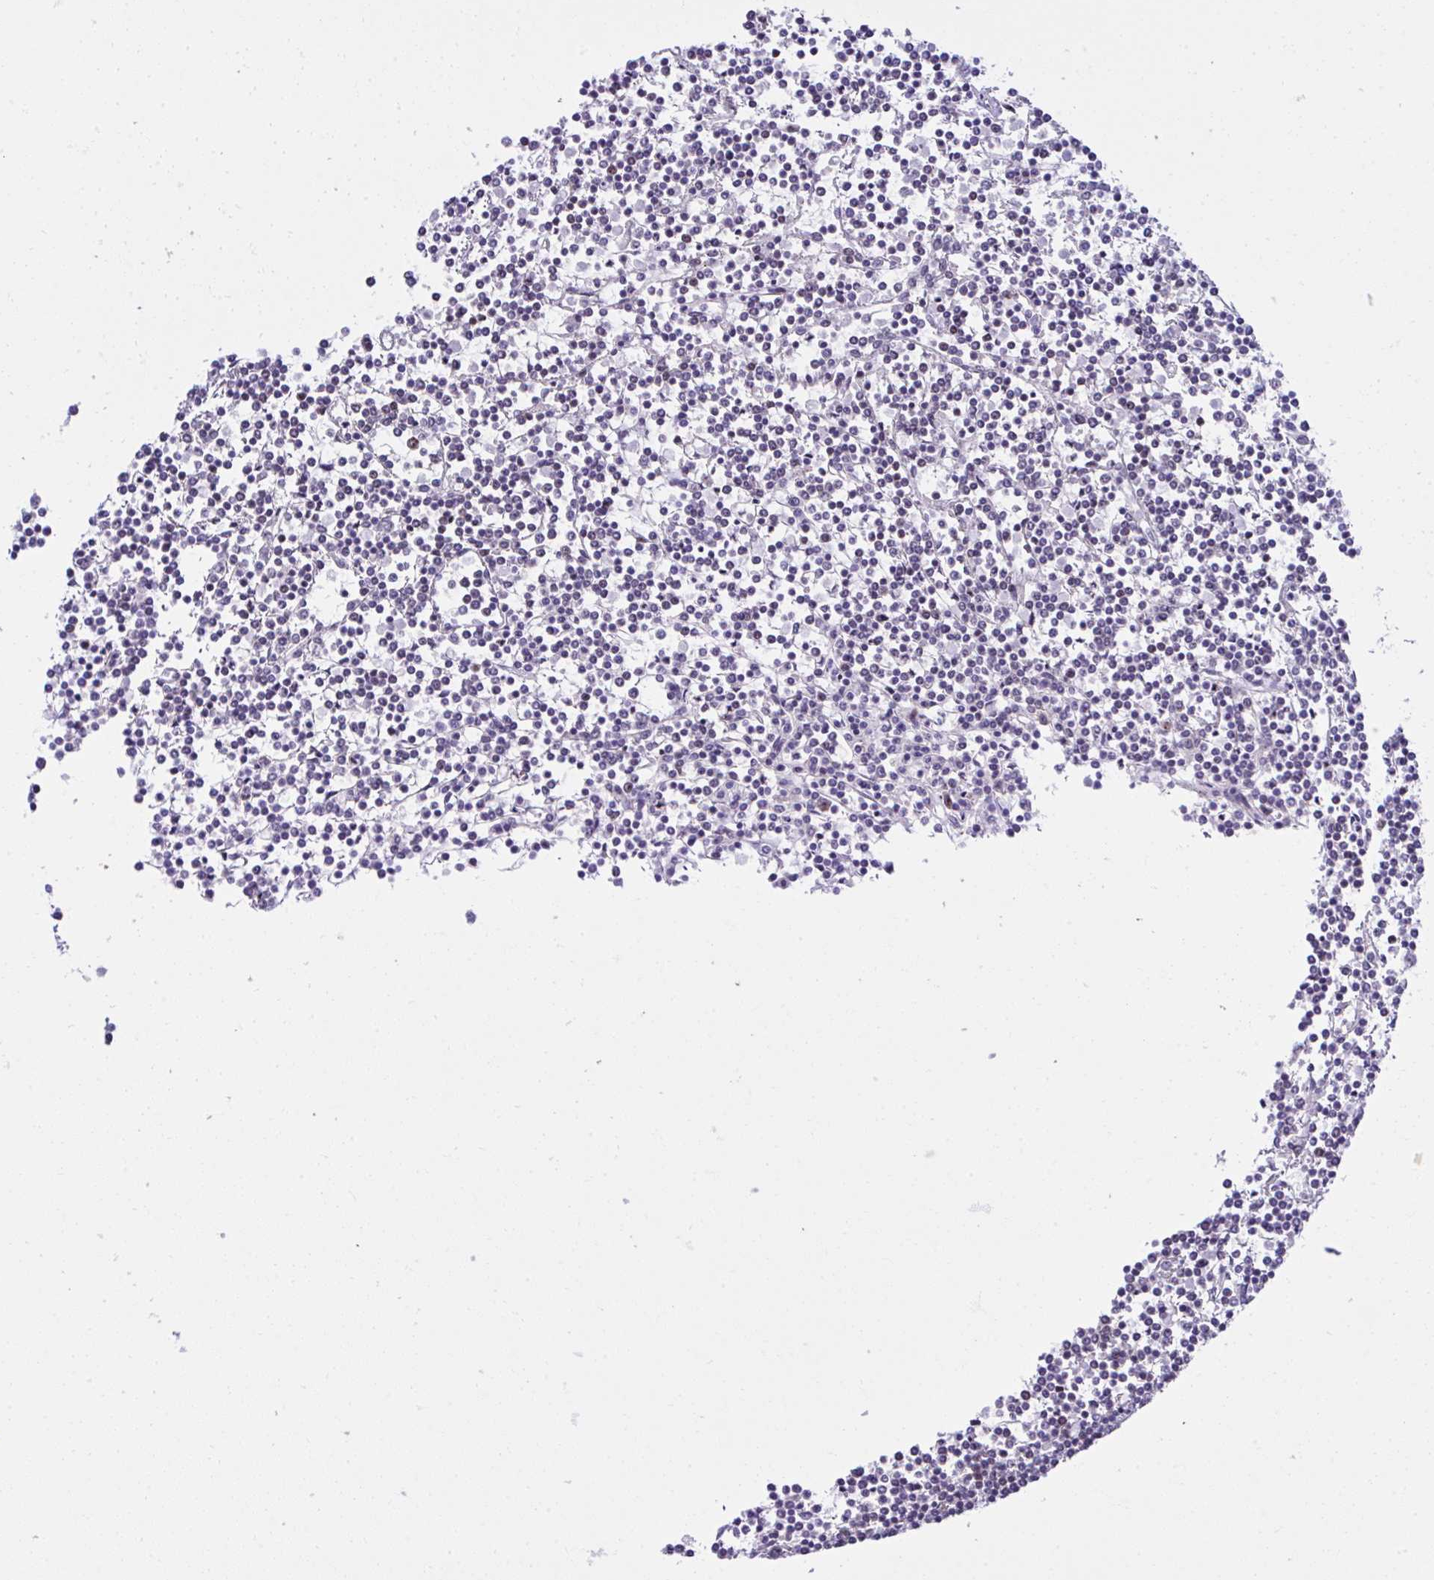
{"staining": {"intensity": "moderate", "quantity": "<25%", "location": "nuclear"}, "tissue": "lymphoma", "cell_type": "Tumor cells", "image_type": "cancer", "snomed": [{"axis": "morphology", "description": "Malignant lymphoma, non-Hodgkin's type, Low grade"}, {"axis": "topography", "description": "Spleen"}], "caption": "An image of human malignant lymphoma, non-Hodgkin's type (low-grade) stained for a protein exhibits moderate nuclear brown staining in tumor cells.", "gene": "CEP72", "patient": {"sex": "female", "age": 19}}